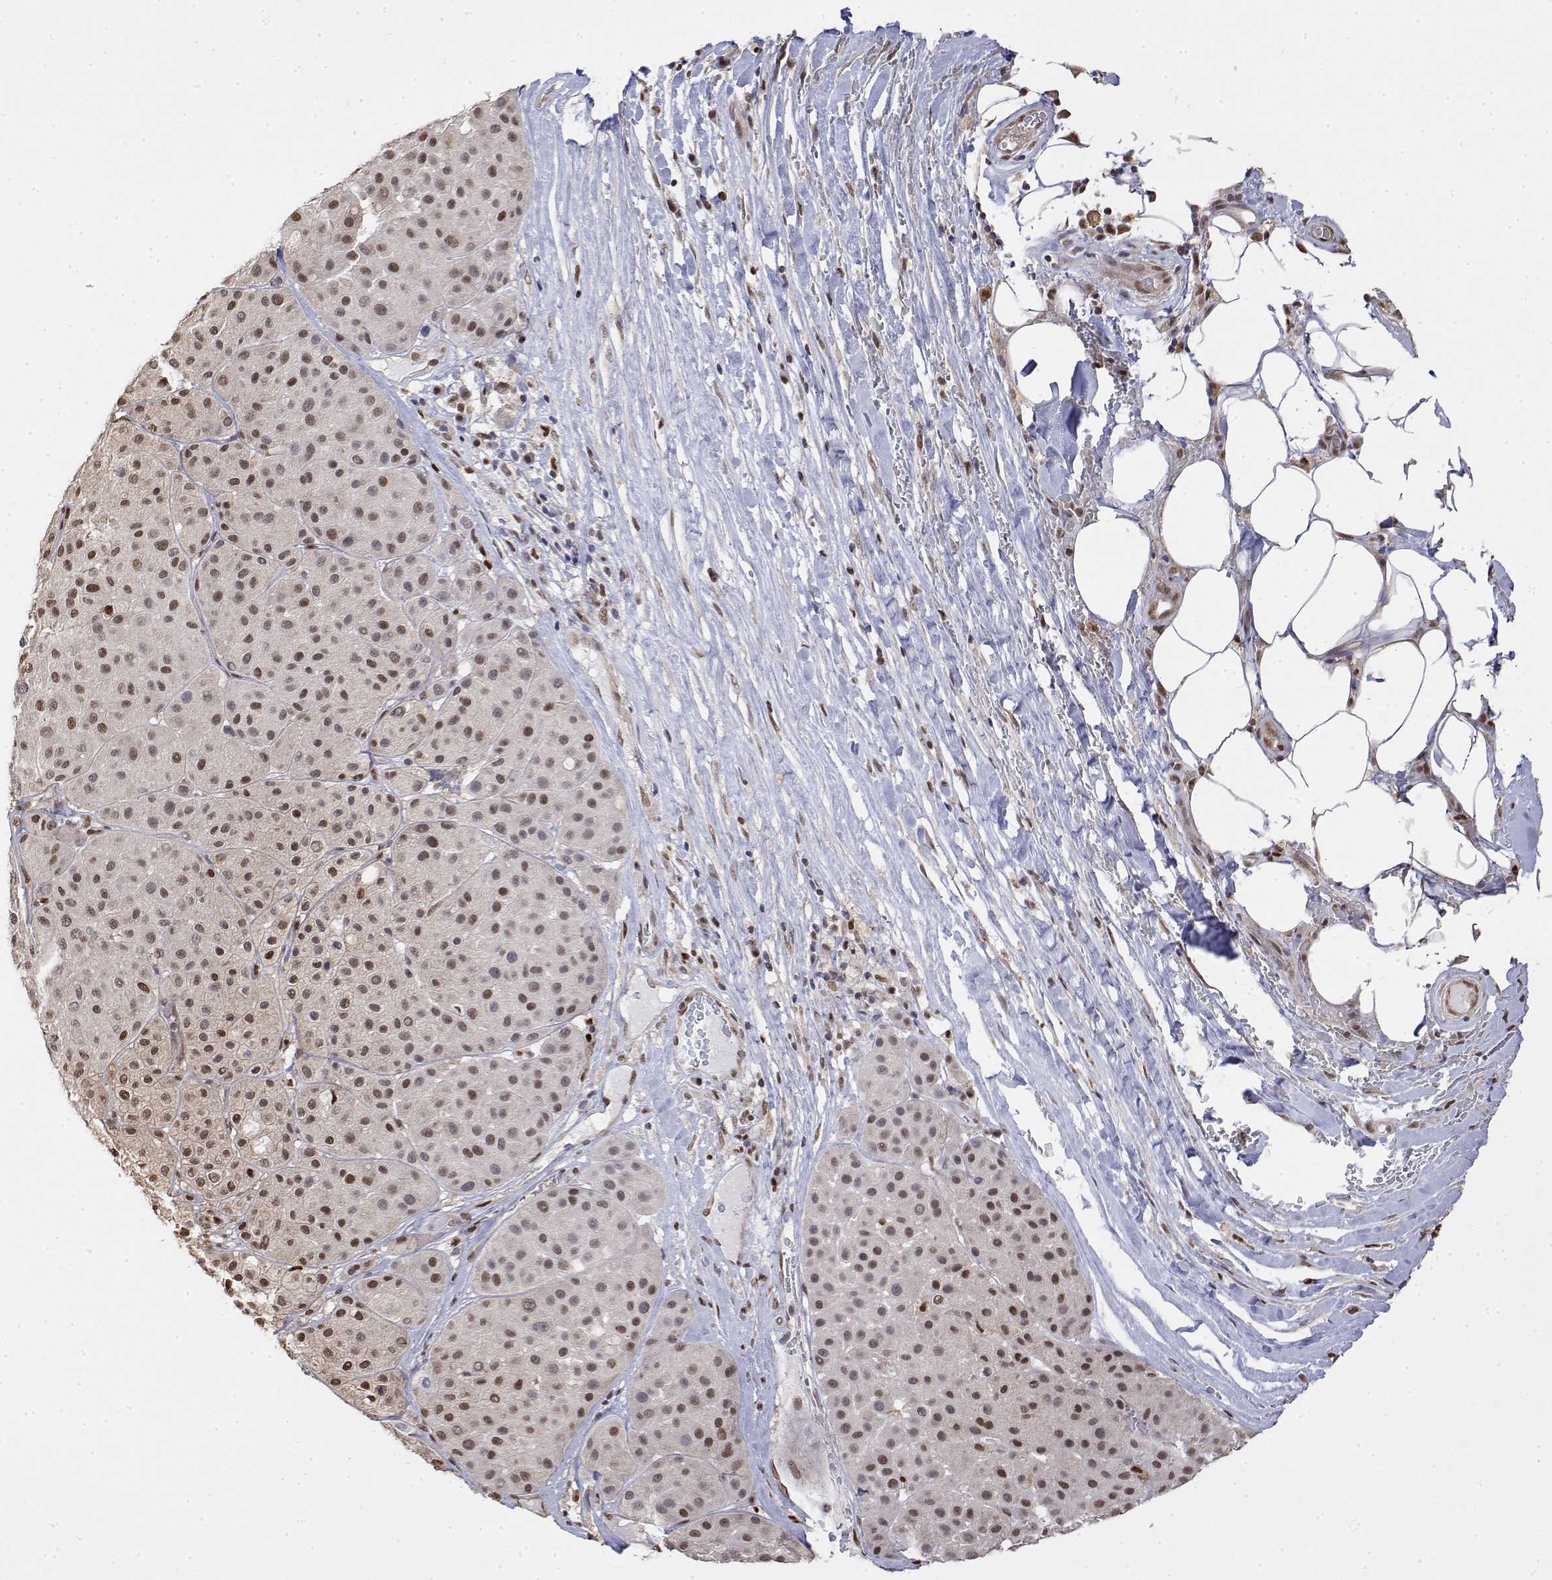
{"staining": {"intensity": "moderate", "quantity": ">75%", "location": "nuclear"}, "tissue": "melanoma", "cell_type": "Tumor cells", "image_type": "cancer", "snomed": [{"axis": "morphology", "description": "Malignant melanoma, Metastatic site"}, {"axis": "topography", "description": "Smooth muscle"}], "caption": "Protein analysis of melanoma tissue reveals moderate nuclear expression in about >75% of tumor cells.", "gene": "TPI1", "patient": {"sex": "male", "age": 41}}